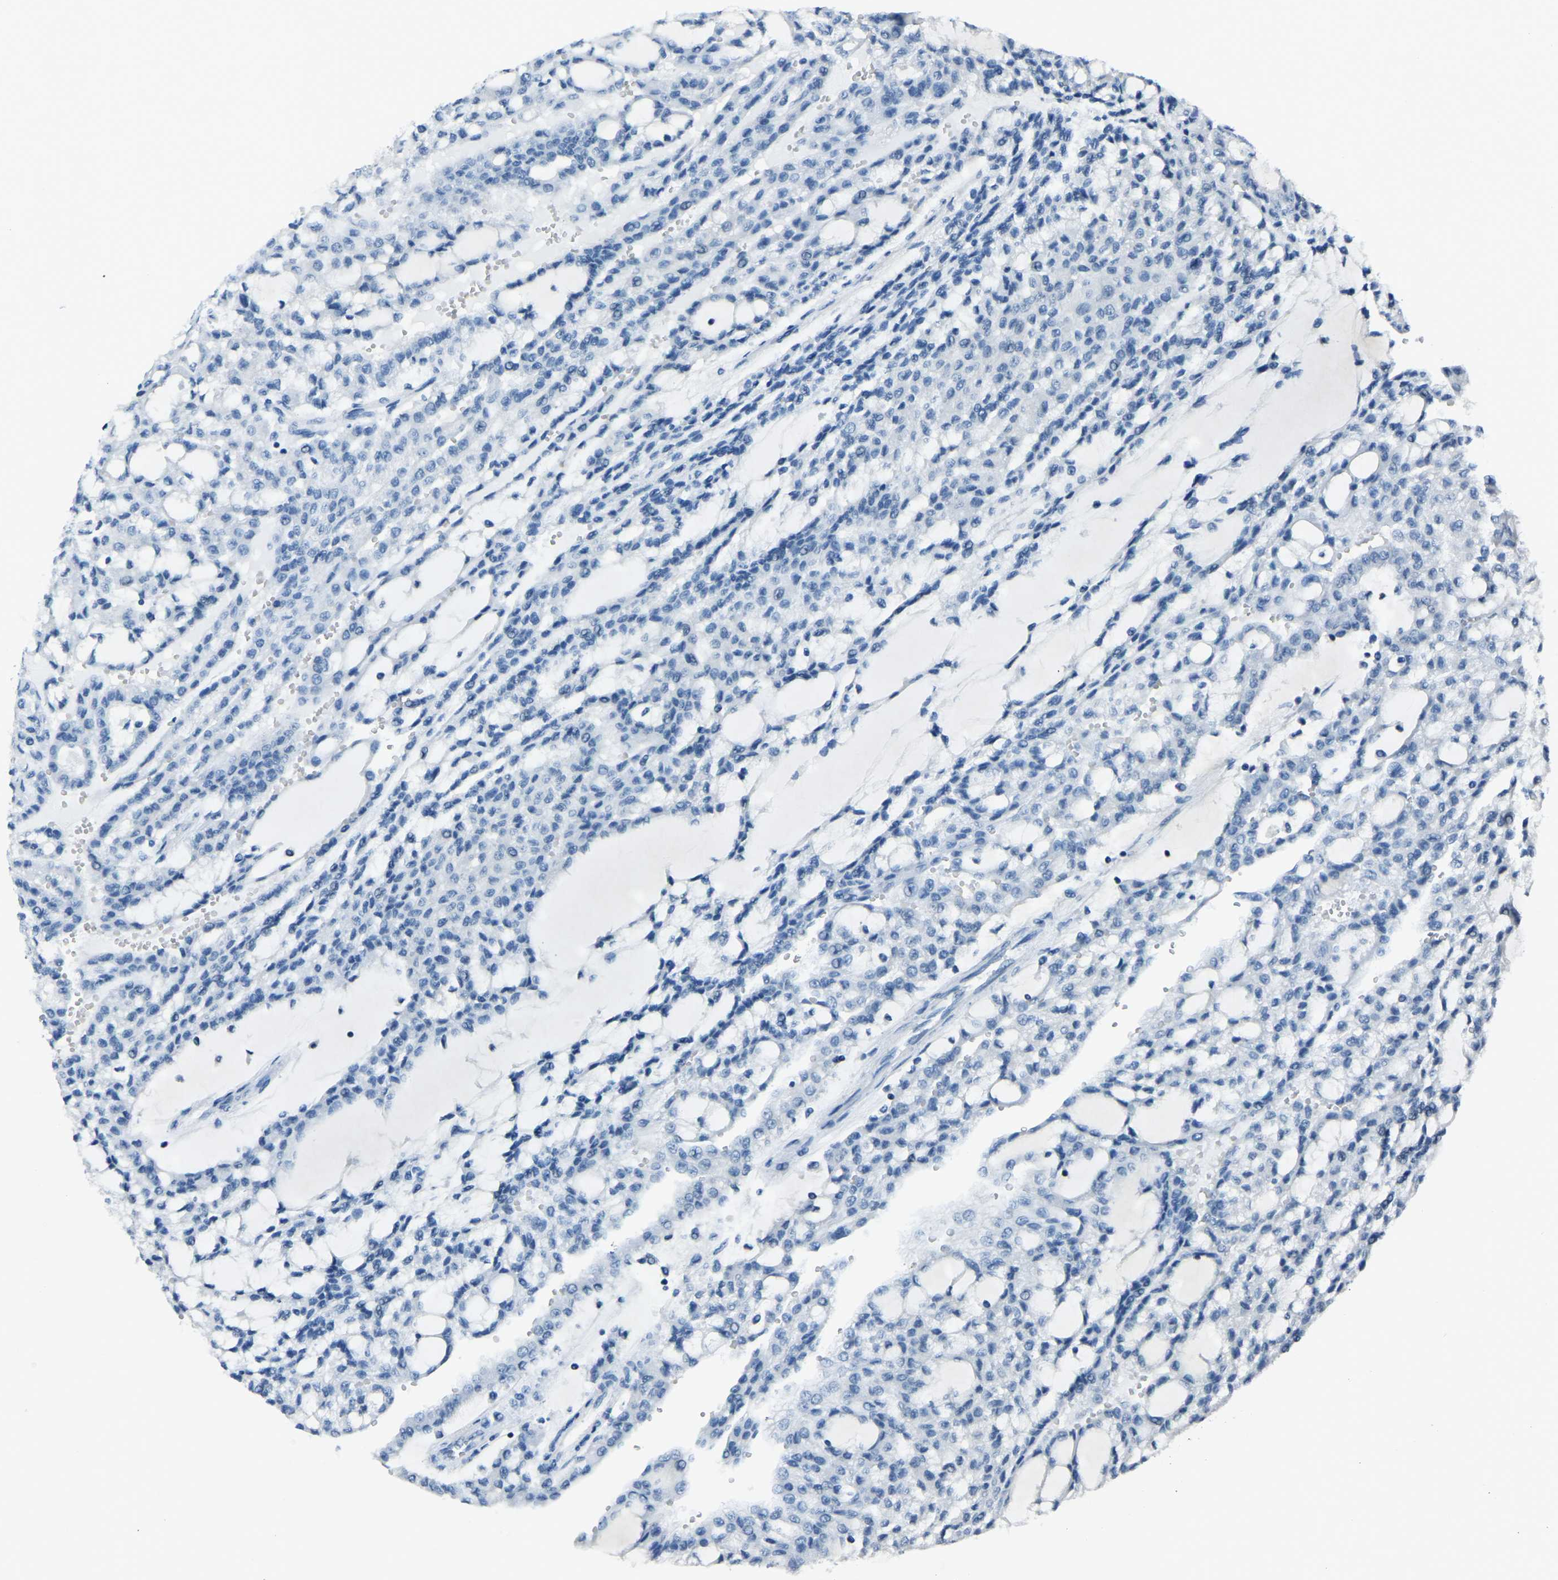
{"staining": {"intensity": "negative", "quantity": "none", "location": "none"}, "tissue": "renal cancer", "cell_type": "Tumor cells", "image_type": "cancer", "snomed": [{"axis": "morphology", "description": "Adenocarcinoma, NOS"}, {"axis": "topography", "description": "Kidney"}], "caption": "Image shows no protein expression in tumor cells of renal cancer tissue.", "gene": "RRP1", "patient": {"sex": "male", "age": 63}}